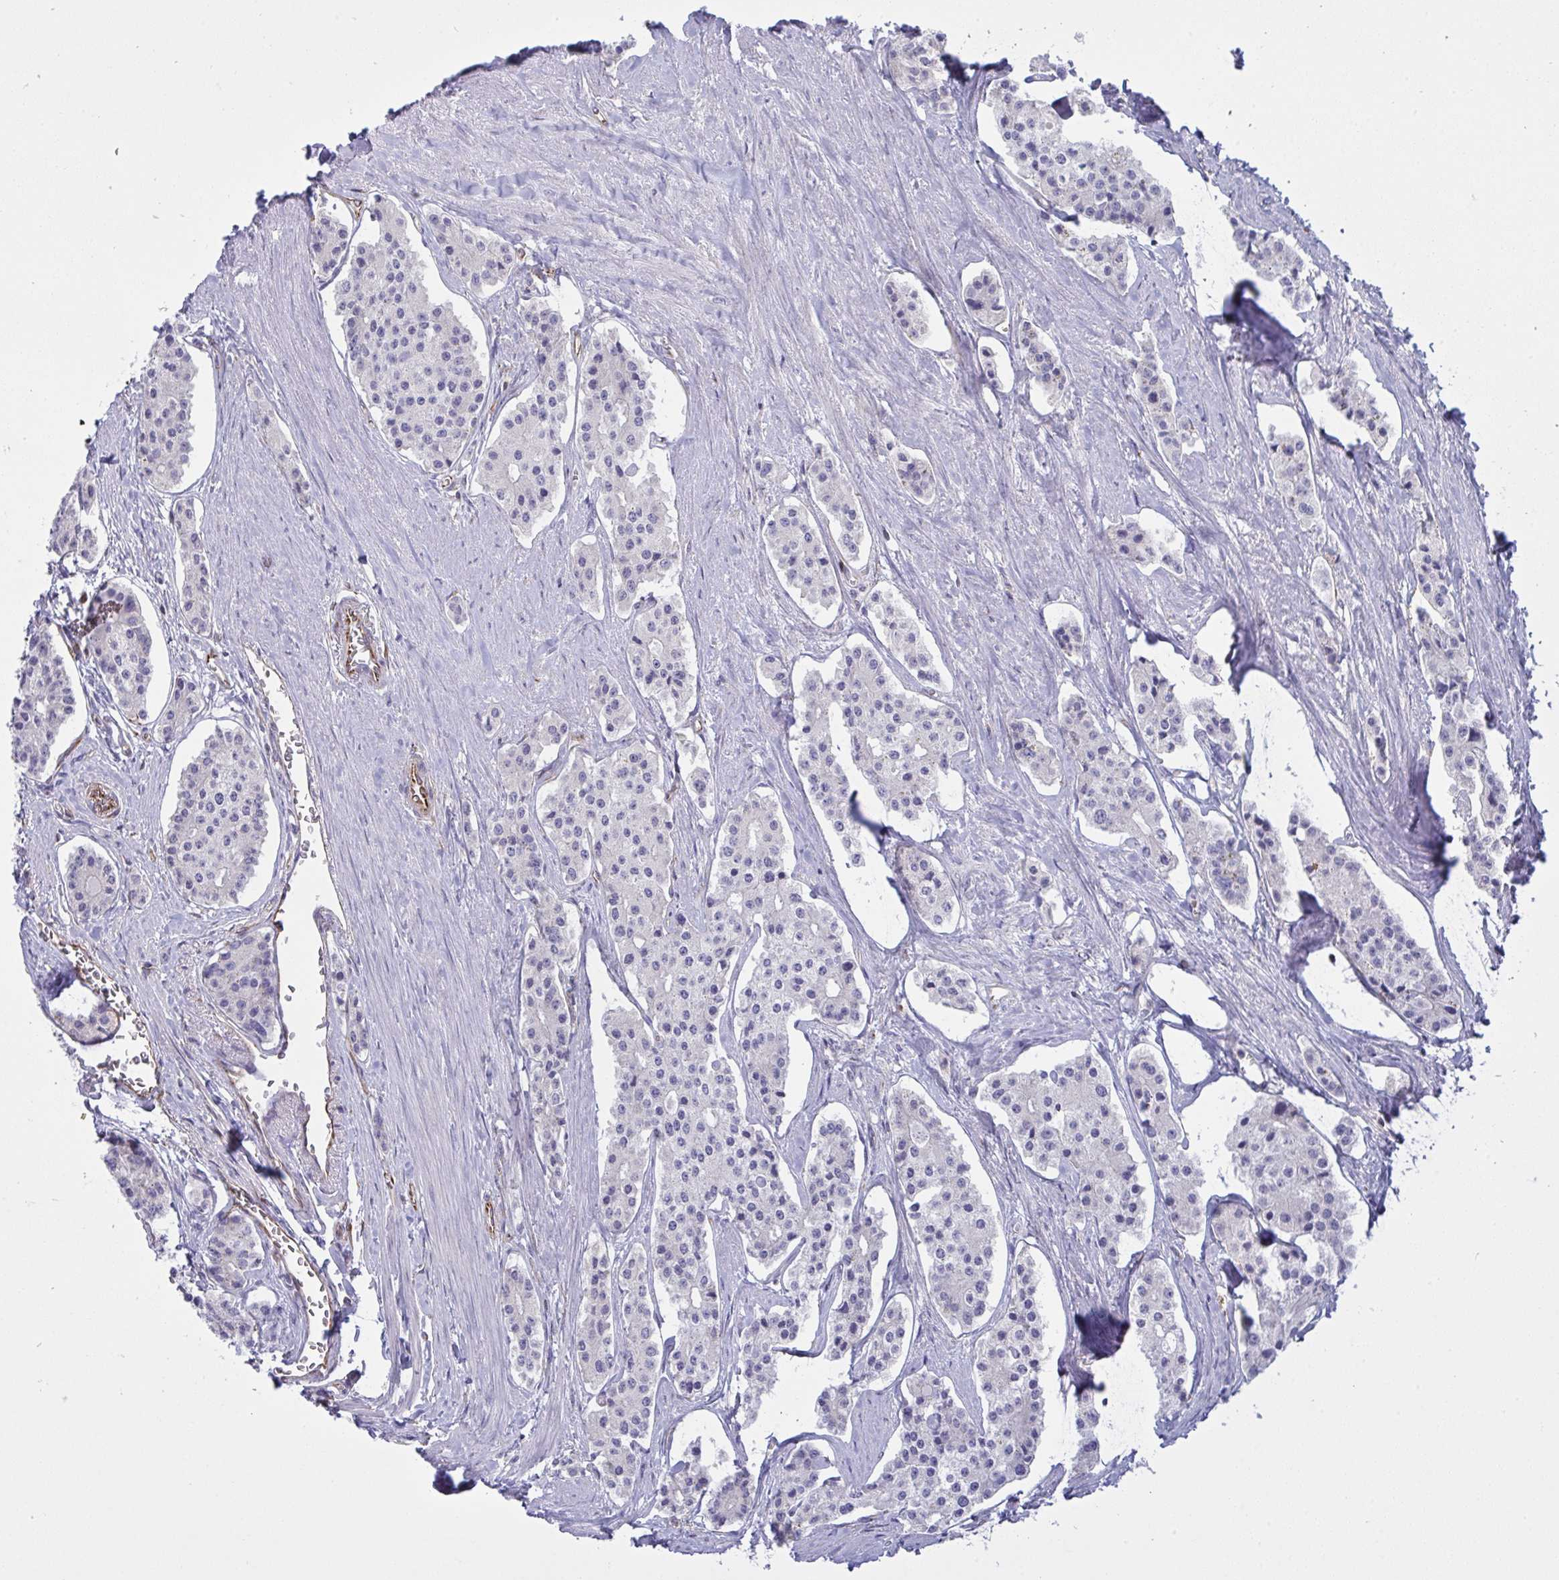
{"staining": {"intensity": "negative", "quantity": "none", "location": "none"}, "tissue": "carcinoid", "cell_type": "Tumor cells", "image_type": "cancer", "snomed": [{"axis": "morphology", "description": "Carcinoid, malignant, NOS"}, {"axis": "topography", "description": "Small intestine"}], "caption": "Tumor cells are negative for brown protein staining in carcinoid. The staining was performed using DAB (3,3'-diaminobenzidine) to visualize the protein expression in brown, while the nuclei were stained in blue with hematoxylin (Magnification: 20x).", "gene": "DCBLD1", "patient": {"sex": "female", "age": 65}}